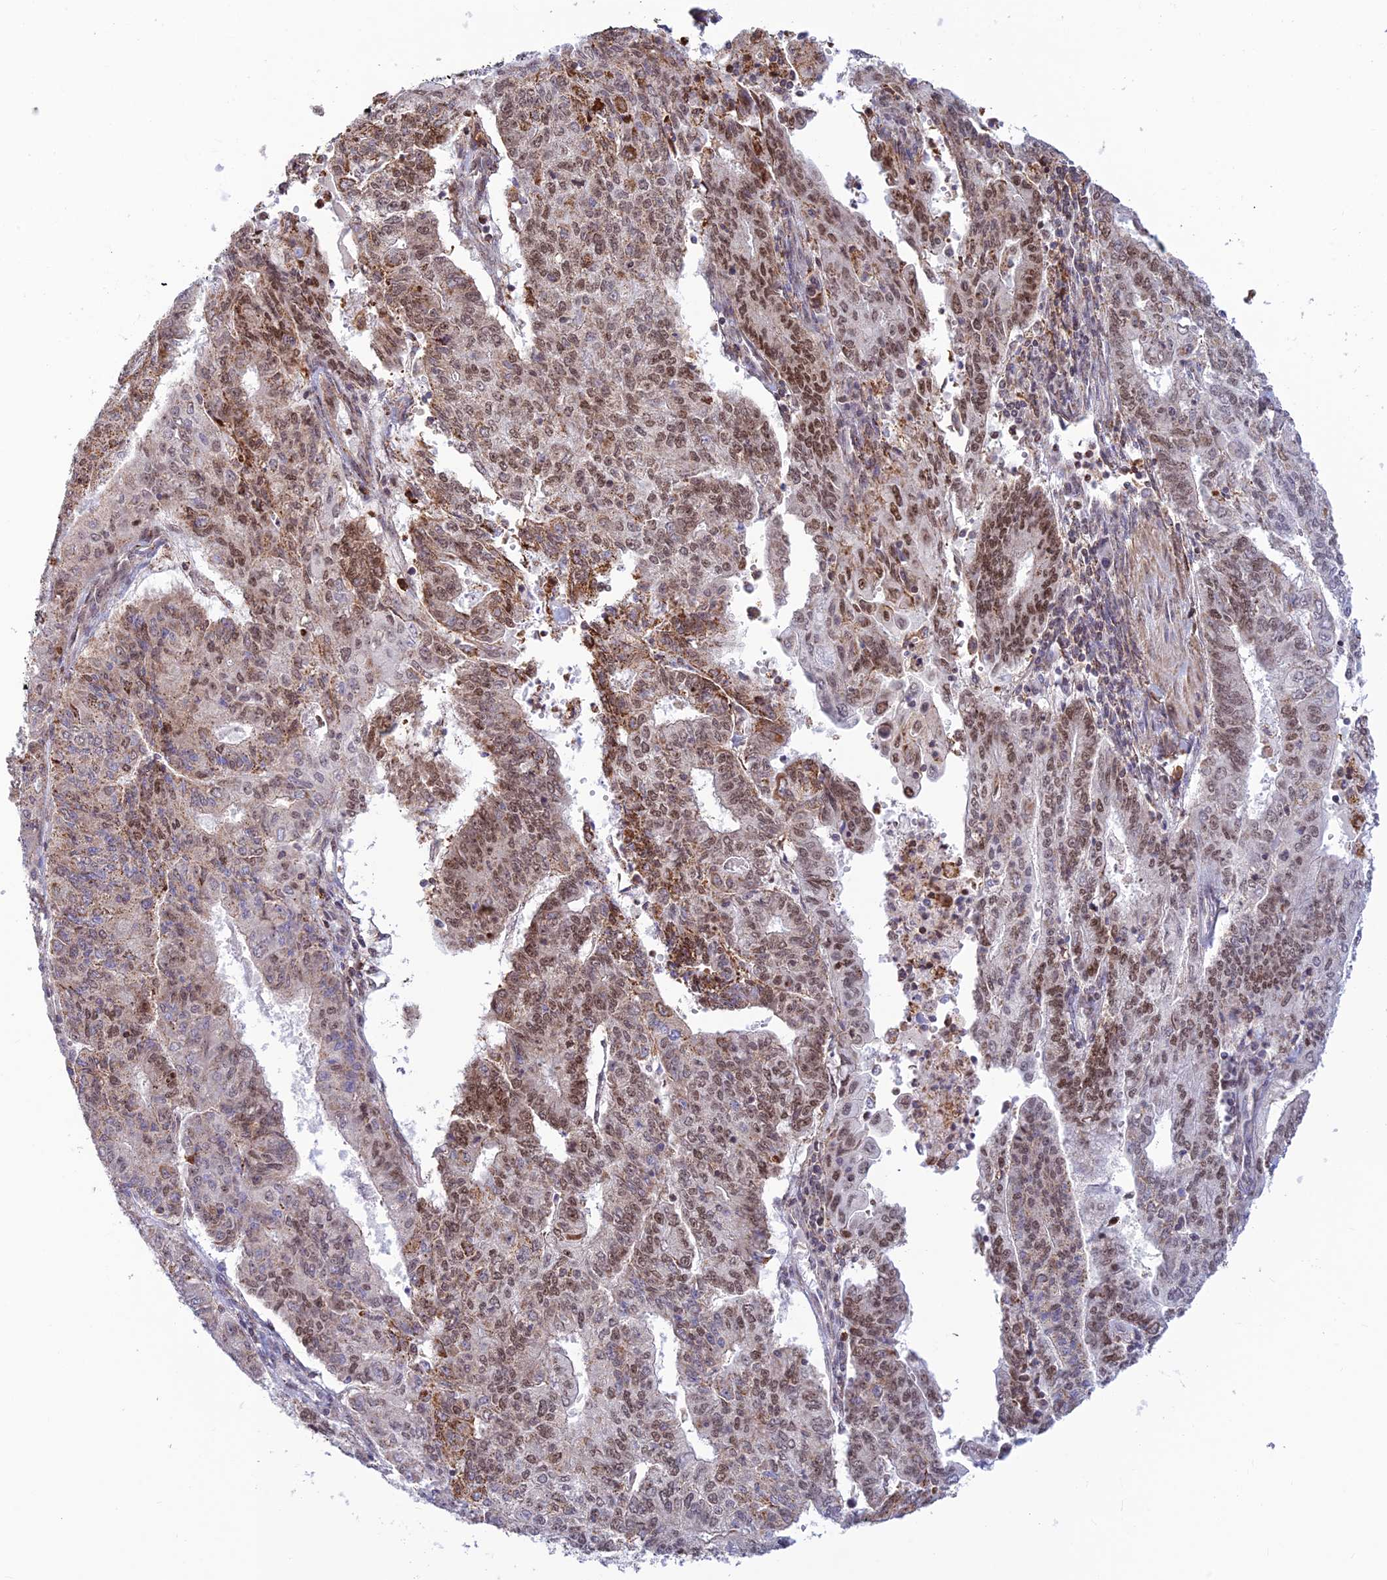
{"staining": {"intensity": "moderate", "quantity": ">75%", "location": "cytoplasmic/membranous,nuclear"}, "tissue": "endometrial cancer", "cell_type": "Tumor cells", "image_type": "cancer", "snomed": [{"axis": "morphology", "description": "Adenocarcinoma, NOS"}, {"axis": "topography", "description": "Endometrium"}], "caption": "Immunohistochemical staining of adenocarcinoma (endometrial) displays medium levels of moderate cytoplasmic/membranous and nuclear expression in about >75% of tumor cells.", "gene": "POLR1G", "patient": {"sex": "female", "age": 59}}